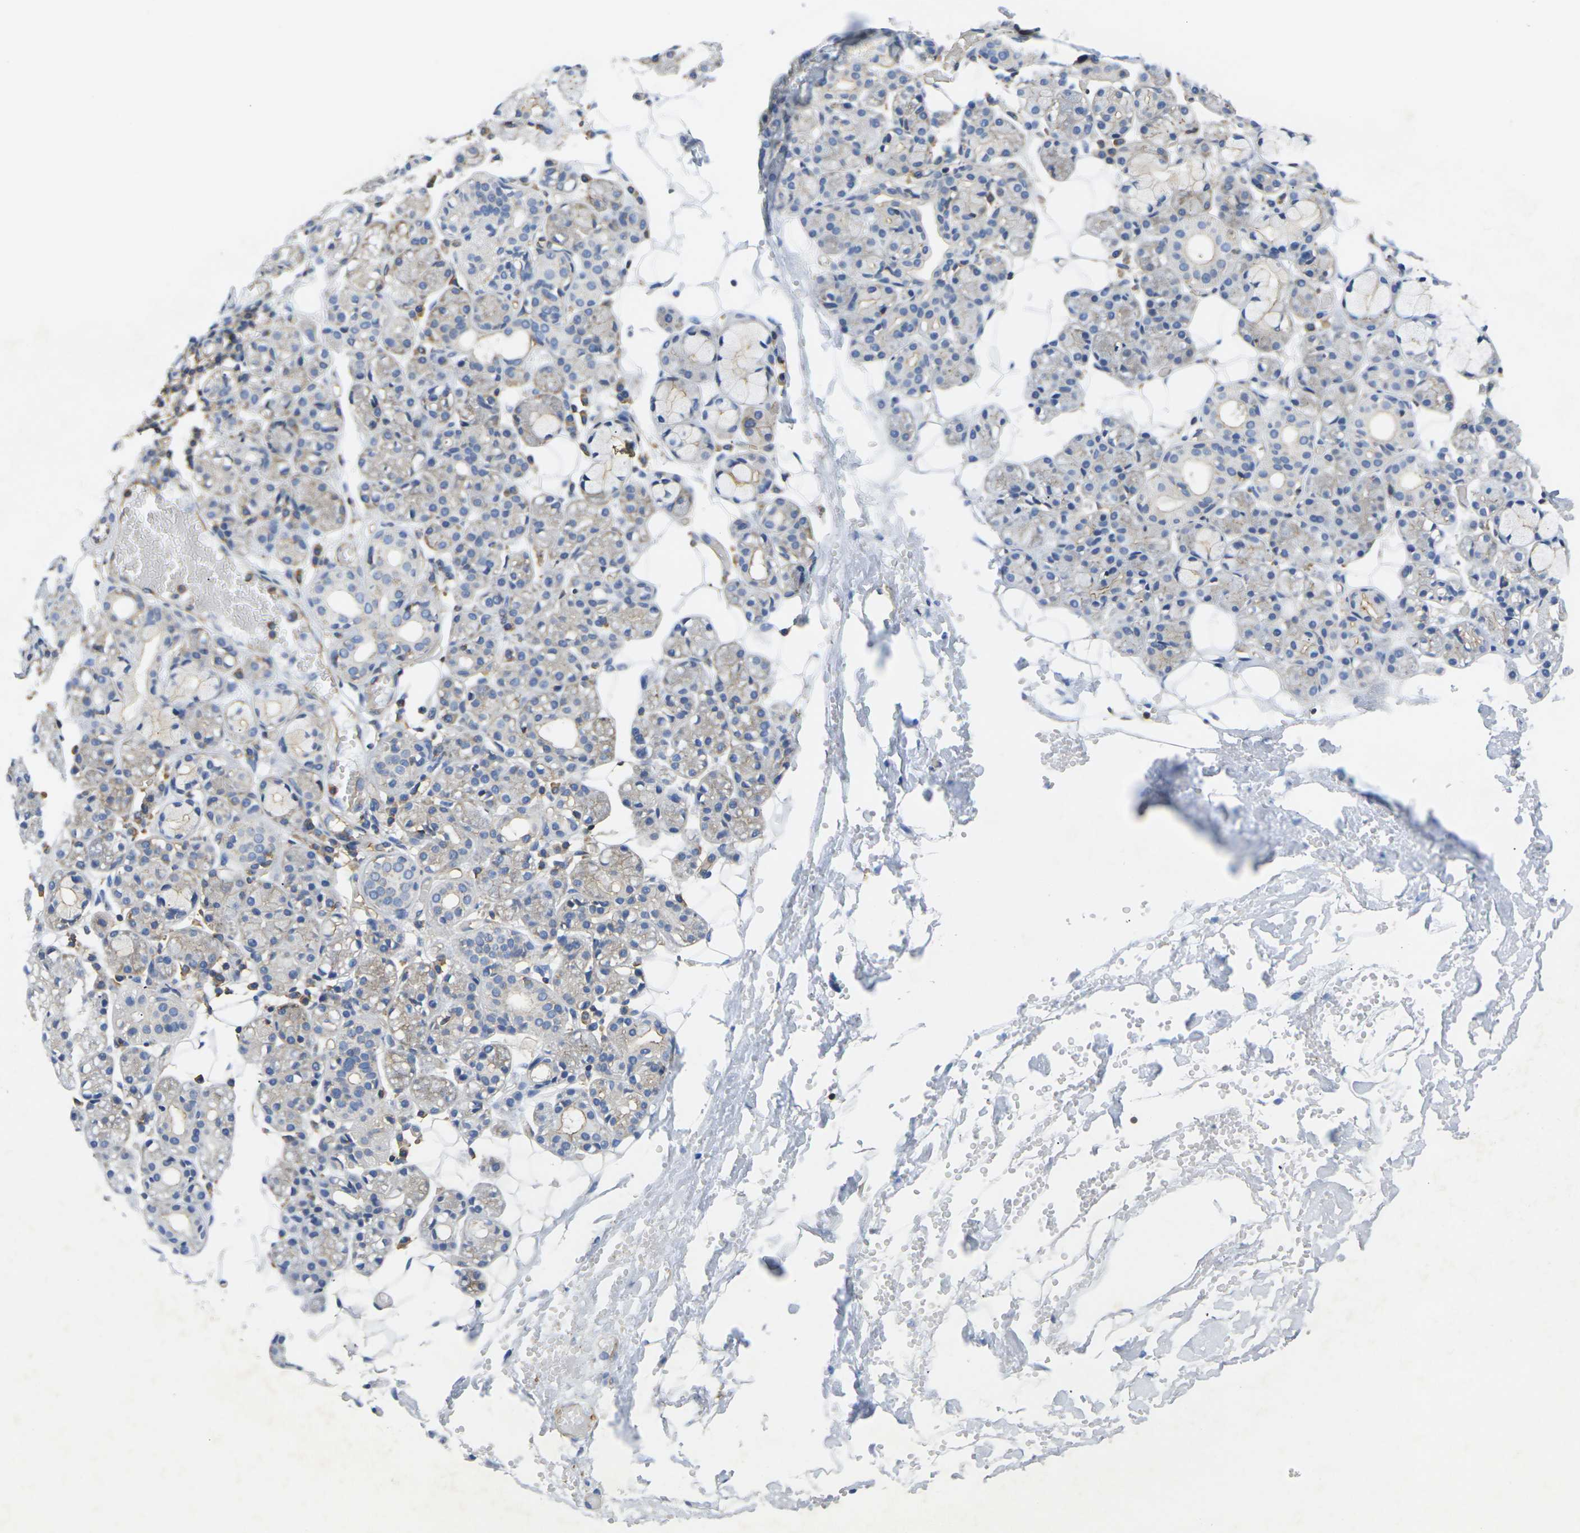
{"staining": {"intensity": "moderate", "quantity": "25%-75%", "location": "cytoplasmic/membranous"}, "tissue": "salivary gland", "cell_type": "Glandular cells", "image_type": "normal", "snomed": [{"axis": "morphology", "description": "Normal tissue, NOS"}, {"axis": "topography", "description": "Salivary gland"}], "caption": "Salivary gland stained with DAB immunohistochemistry reveals medium levels of moderate cytoplasmic/membranous expression in approximately 25%-75% of glandular cells.", "gene": "FAM110D", "patient": {"sex": "male", "age": 63}}